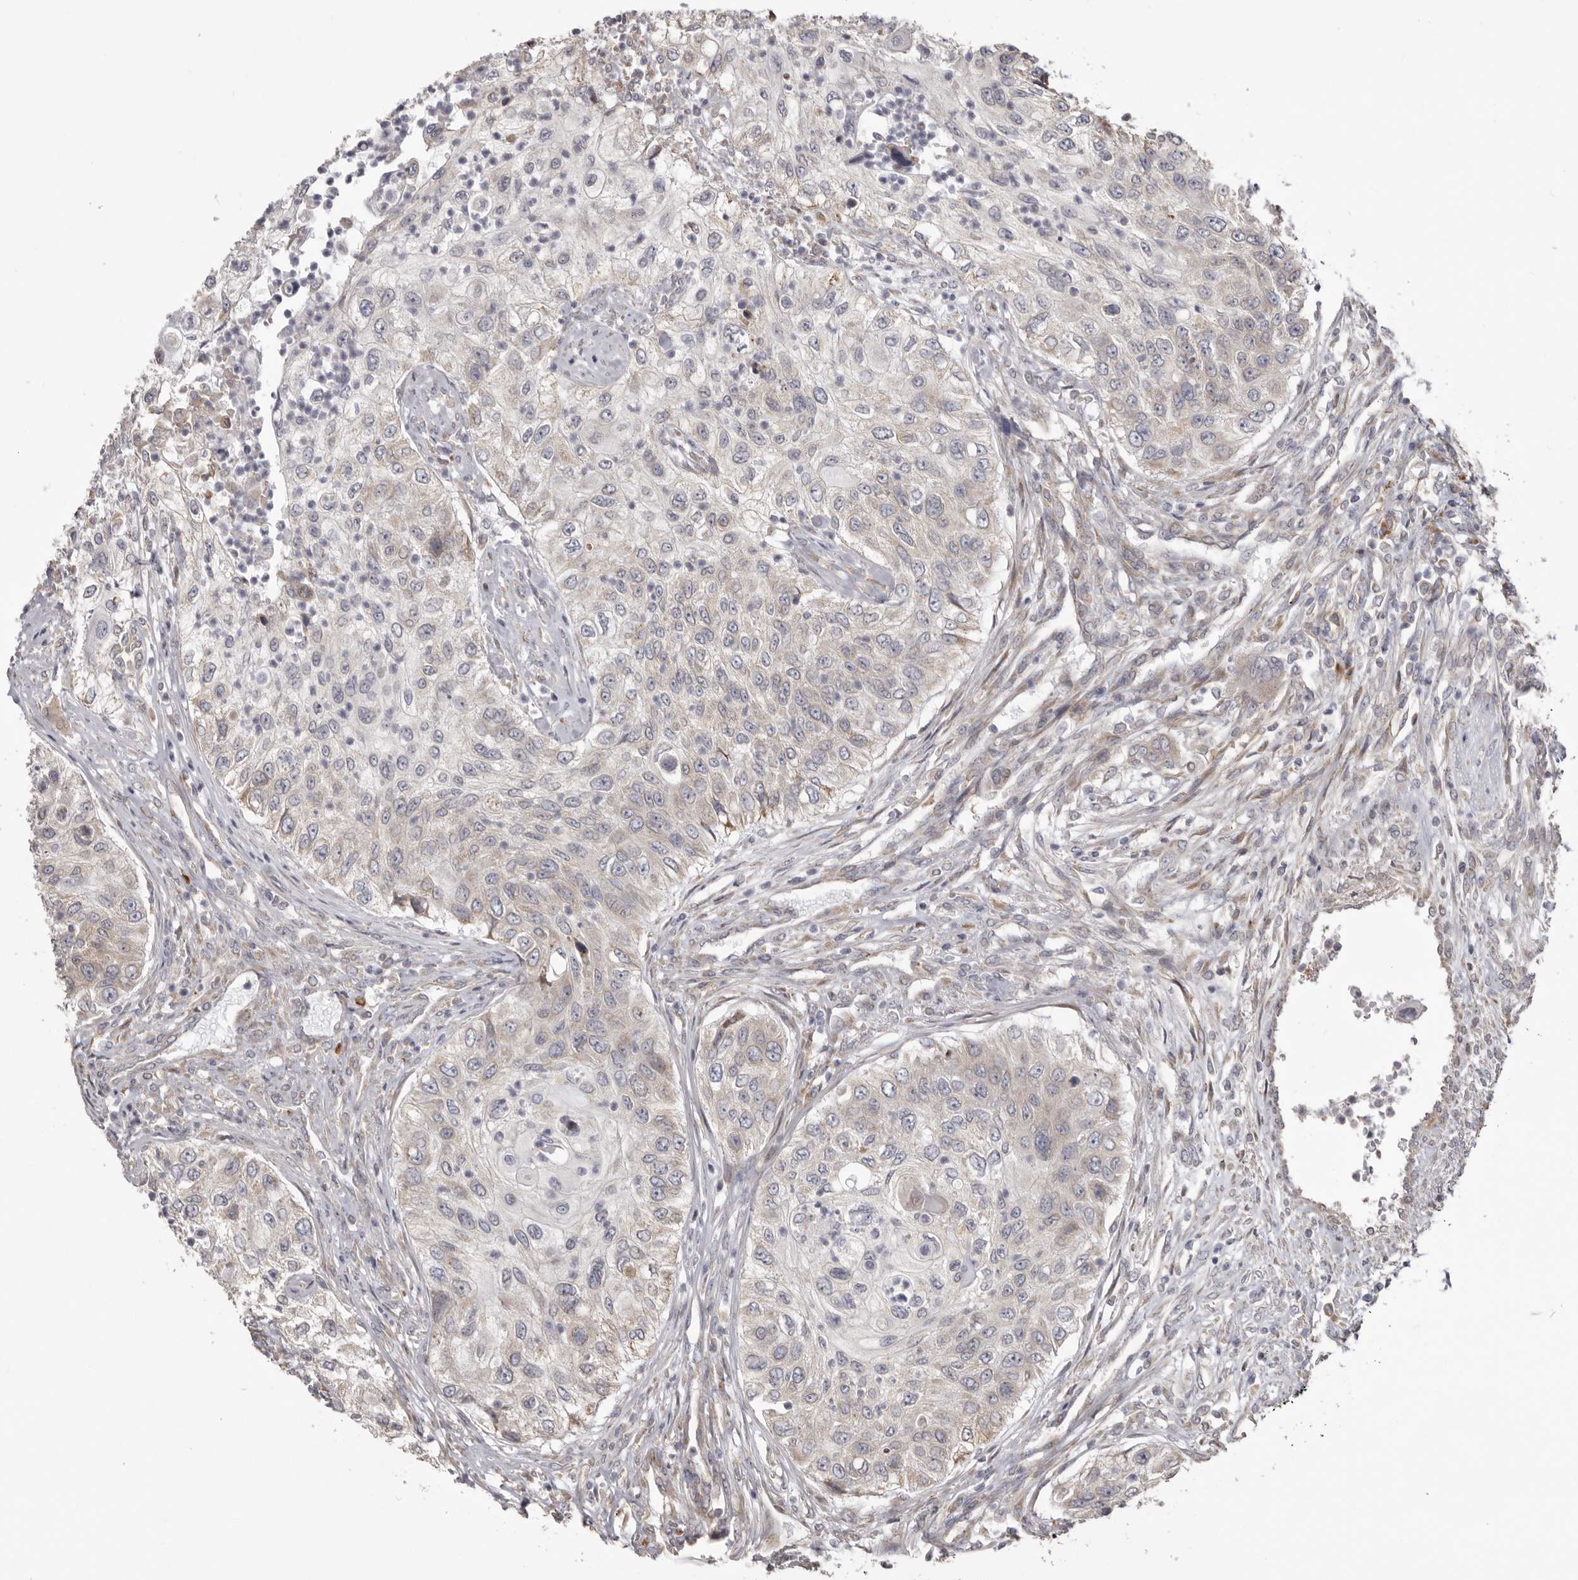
{"staining": {"intensity": "weak", "quantity": "<25%", "location": "cytoplasmic/membranous"}, "tissue": "urothelial cancer", "cell_type": "Tumor cells", "image_type": "cancer", "snomed": [{"axis": "morphology", "description": "Urothelial carcinoma, High grade"}, {"axis": "topography", "description": "Urinary bladder"}], "caption": "High power microscopy histopathology image of an IHC photomicrograph of urothelial cancer, revealing no significant staining in tumor cells.", "gene": "NUP43", "patient": {"sex": "female", "age": 60}}